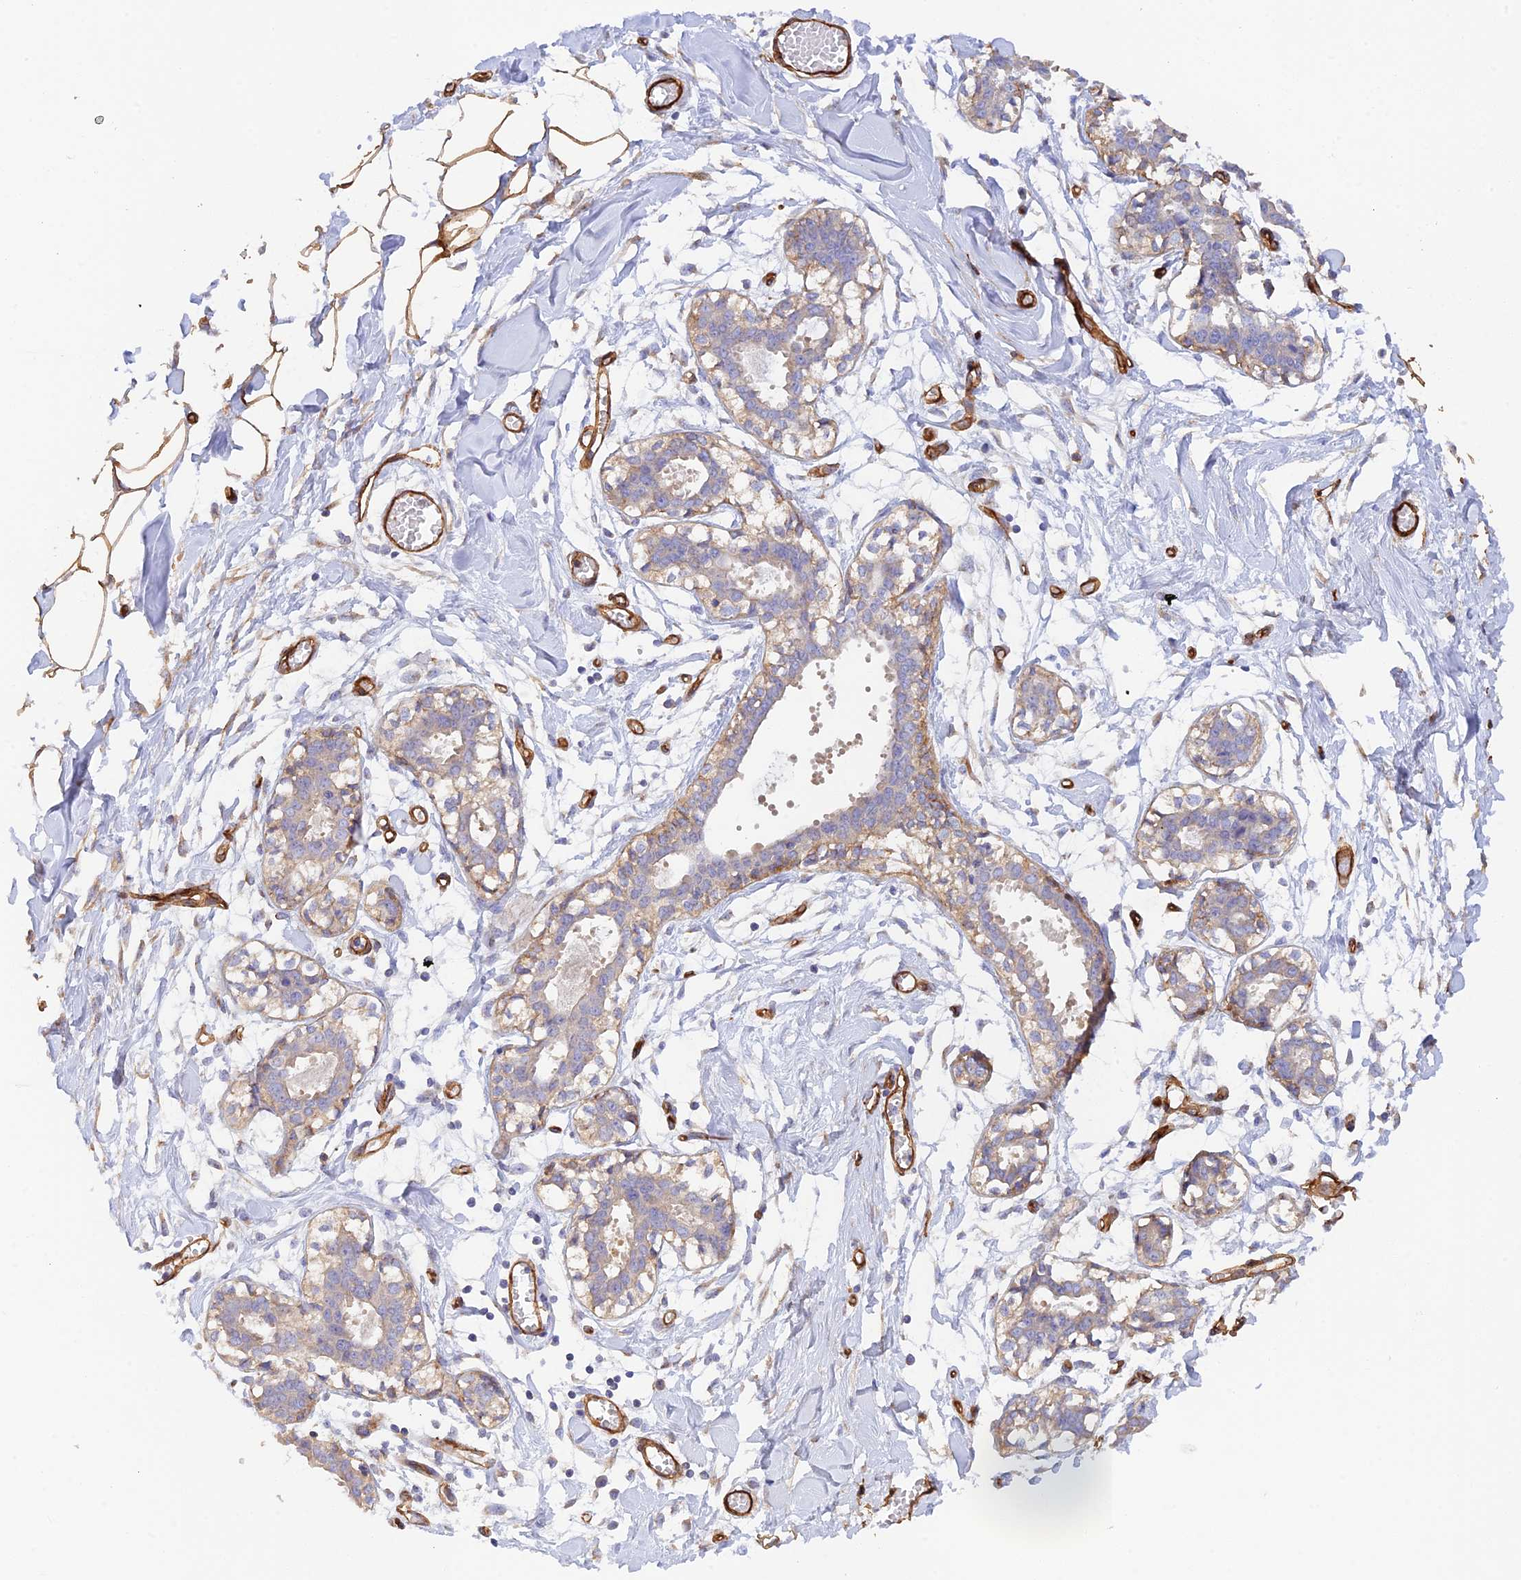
{"staining": {"intensity": "moderate", "quantity": ">75%", "location": "cytoplasmic/membranous"}, "tissue": "breast", "cell_type": "Adipocytes", "image_type": "normal", "snomed": [{"axis": "morphology", "description": "Normal tissue, NOS"}, {"axis": "topography", "description": "Breast"}], "caption": "Immunohistochemical staining of normal human breast reveals moderate cytoplasmic/membranous protein expression in approximately >75% of adipocytes. (brown staining indicates protein expression, while blue staining denotes nuclei).", "gene": "MYO9A", "patient": {"sex": "female", "age": 27}}